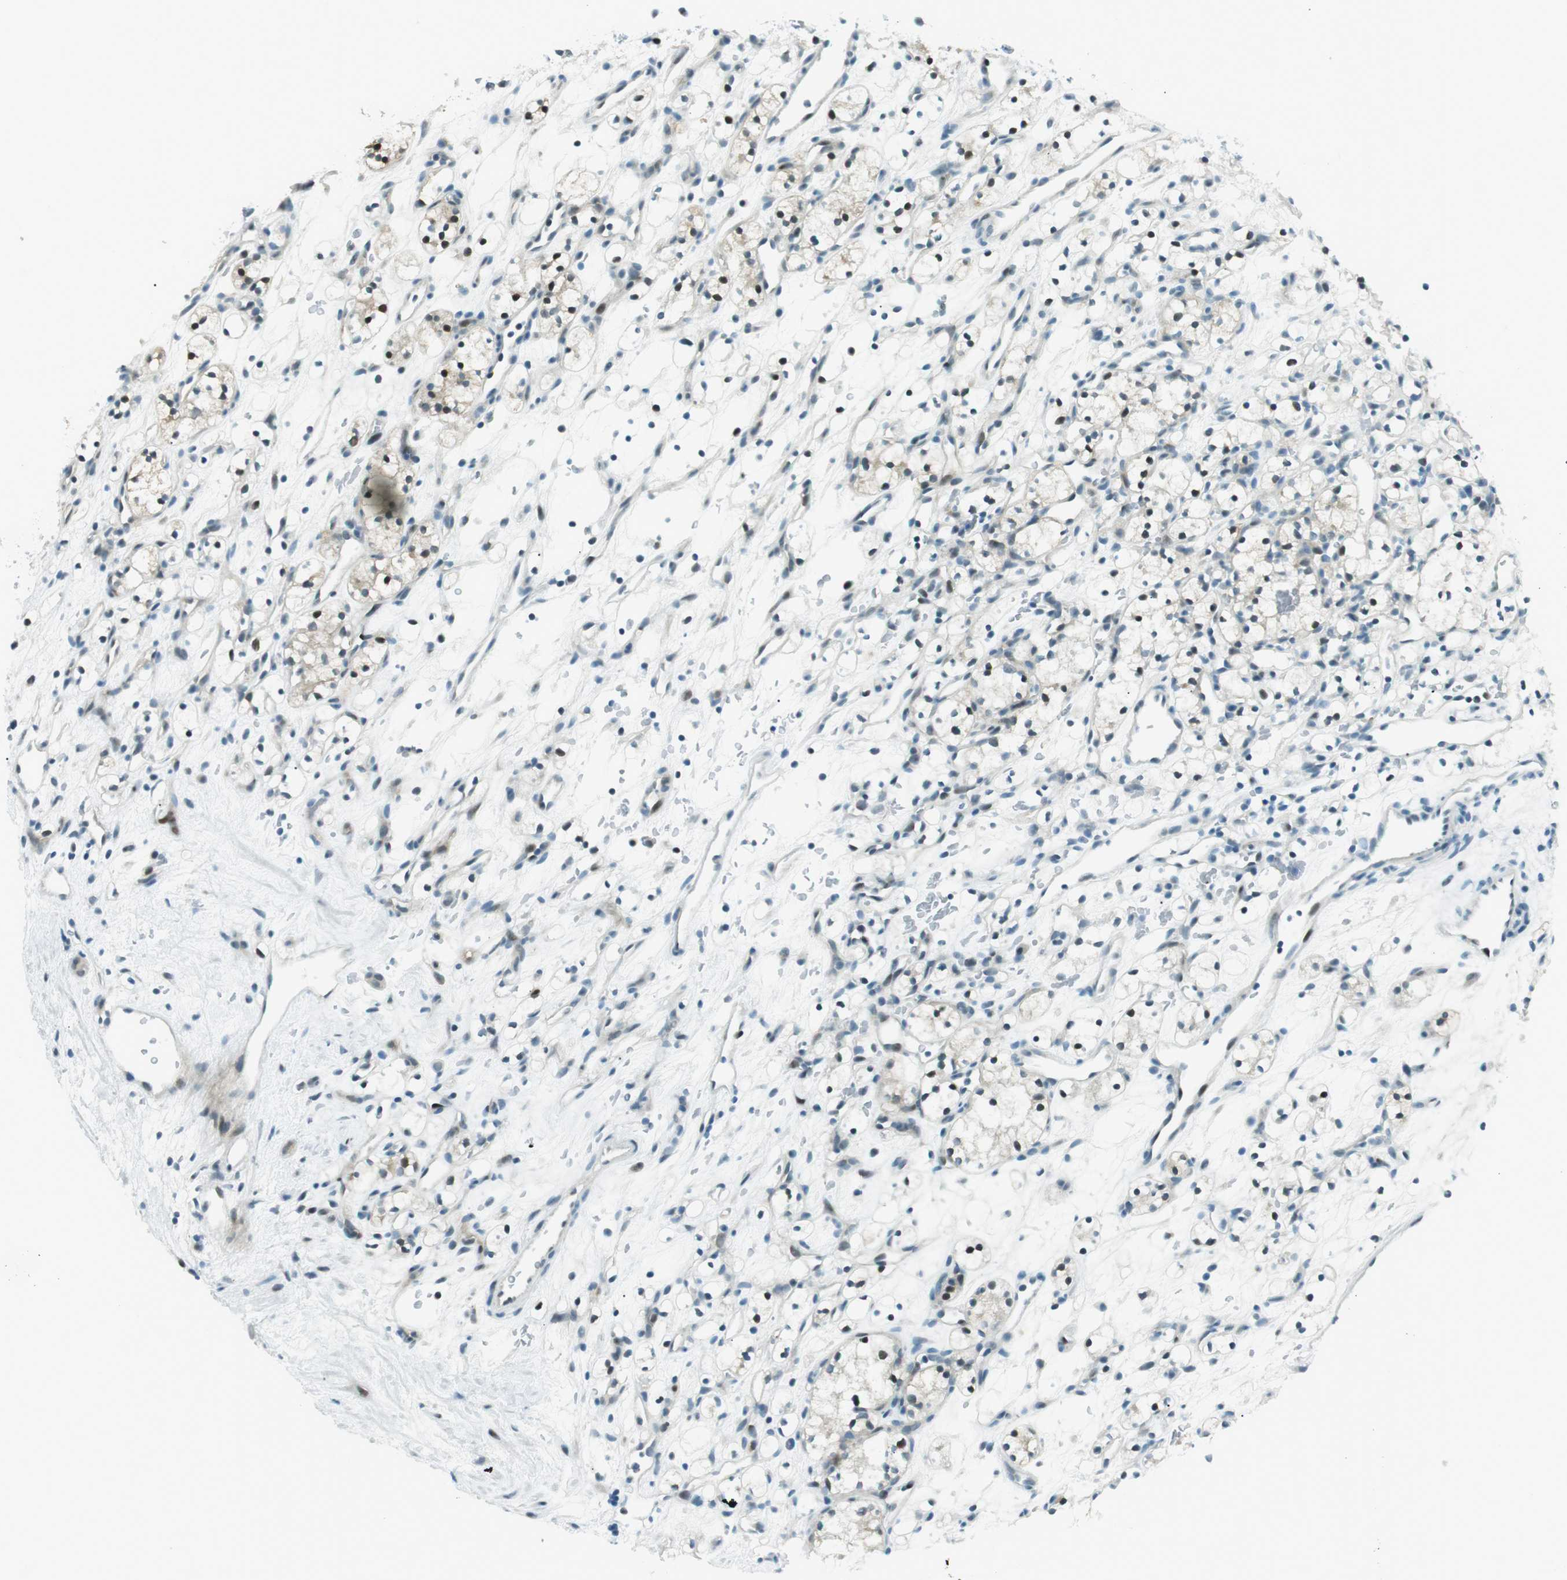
{"staining": {"intensity": "strong", "quantity": "<25%", "location": "nuclear"}, "tissue": "renal cancer", "cell_type": "Tumor cells", "image_type": "cancer", "snomed": [{"axis": "morphology", "description": "Adenocarcinoma, NOS"}, {"axis": "topography", "description": "Kidney"}], "caption": "Immunohistochemical staining of human adenocarcinoma (renal) exhibits medium levels of strong nuclear expression in approximately <25% of tumor cells.", "gene": "PJA1", "patient": {"sex": "female", "age": 60}}